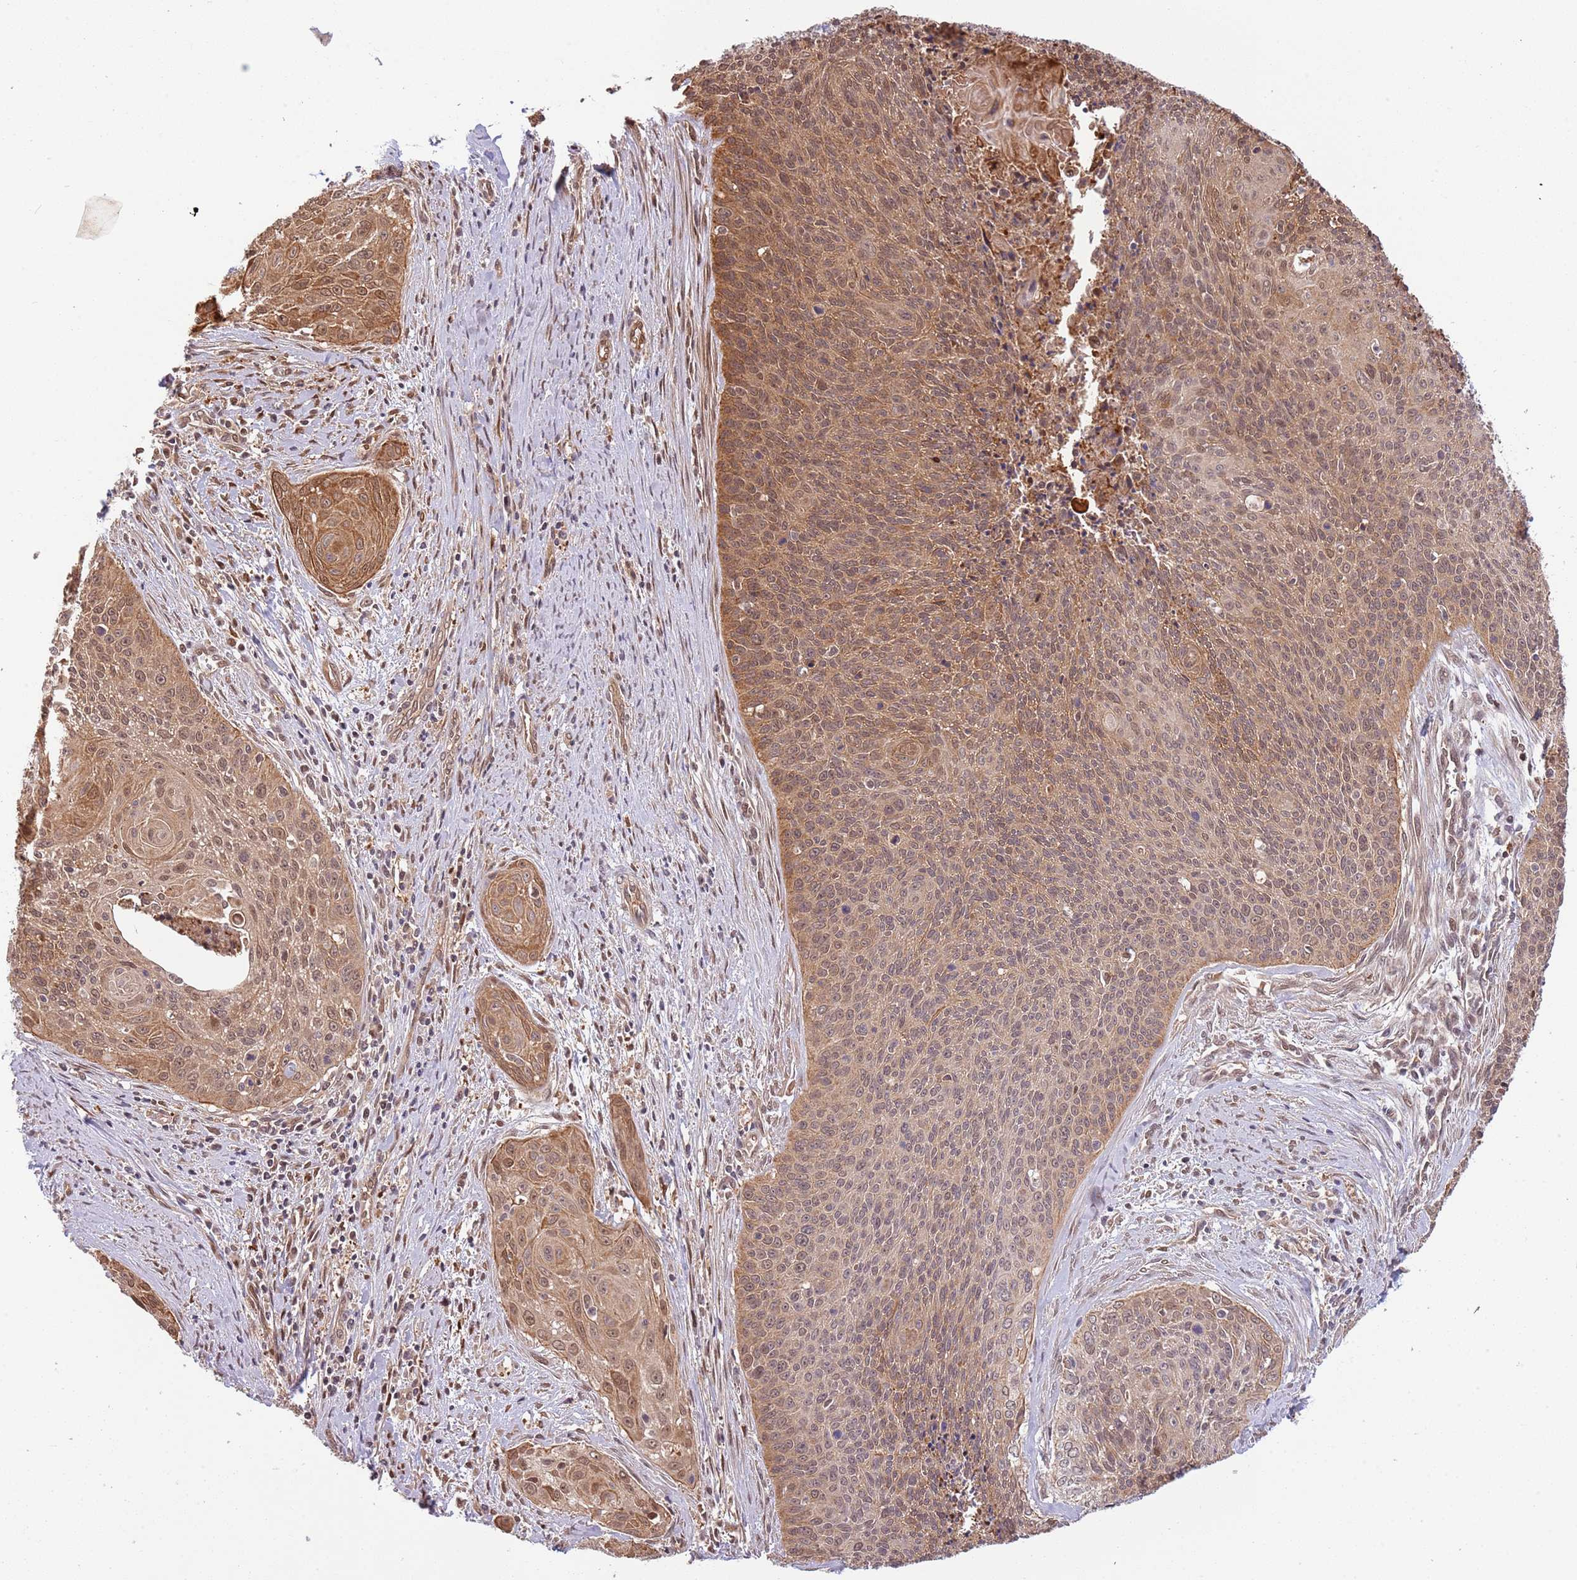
{"staining": {"intensity": "moderate", "quantity": ">75%", "location": "cytoplasmic/membranous,nuclear"}, "tissue": "cervical cancer", "cell_type": "Tumor cells", "image_type": "cancer", "snomed": [{"axis": "morphology", "description": "Squamous cell carcinoma, NOS"}, {"axis": "topography", "description": "Cervix"}], "caption": "This photomicrograph exhibits IHC staining of cervical cancer (squamous cell carcinoma), with medium moderate cytoplasmic/membranous and nuclear expression in approximately >75% of tumor cells.", "gene": "PLSCR5", "patient": {"sex": "female", "age": 55}}